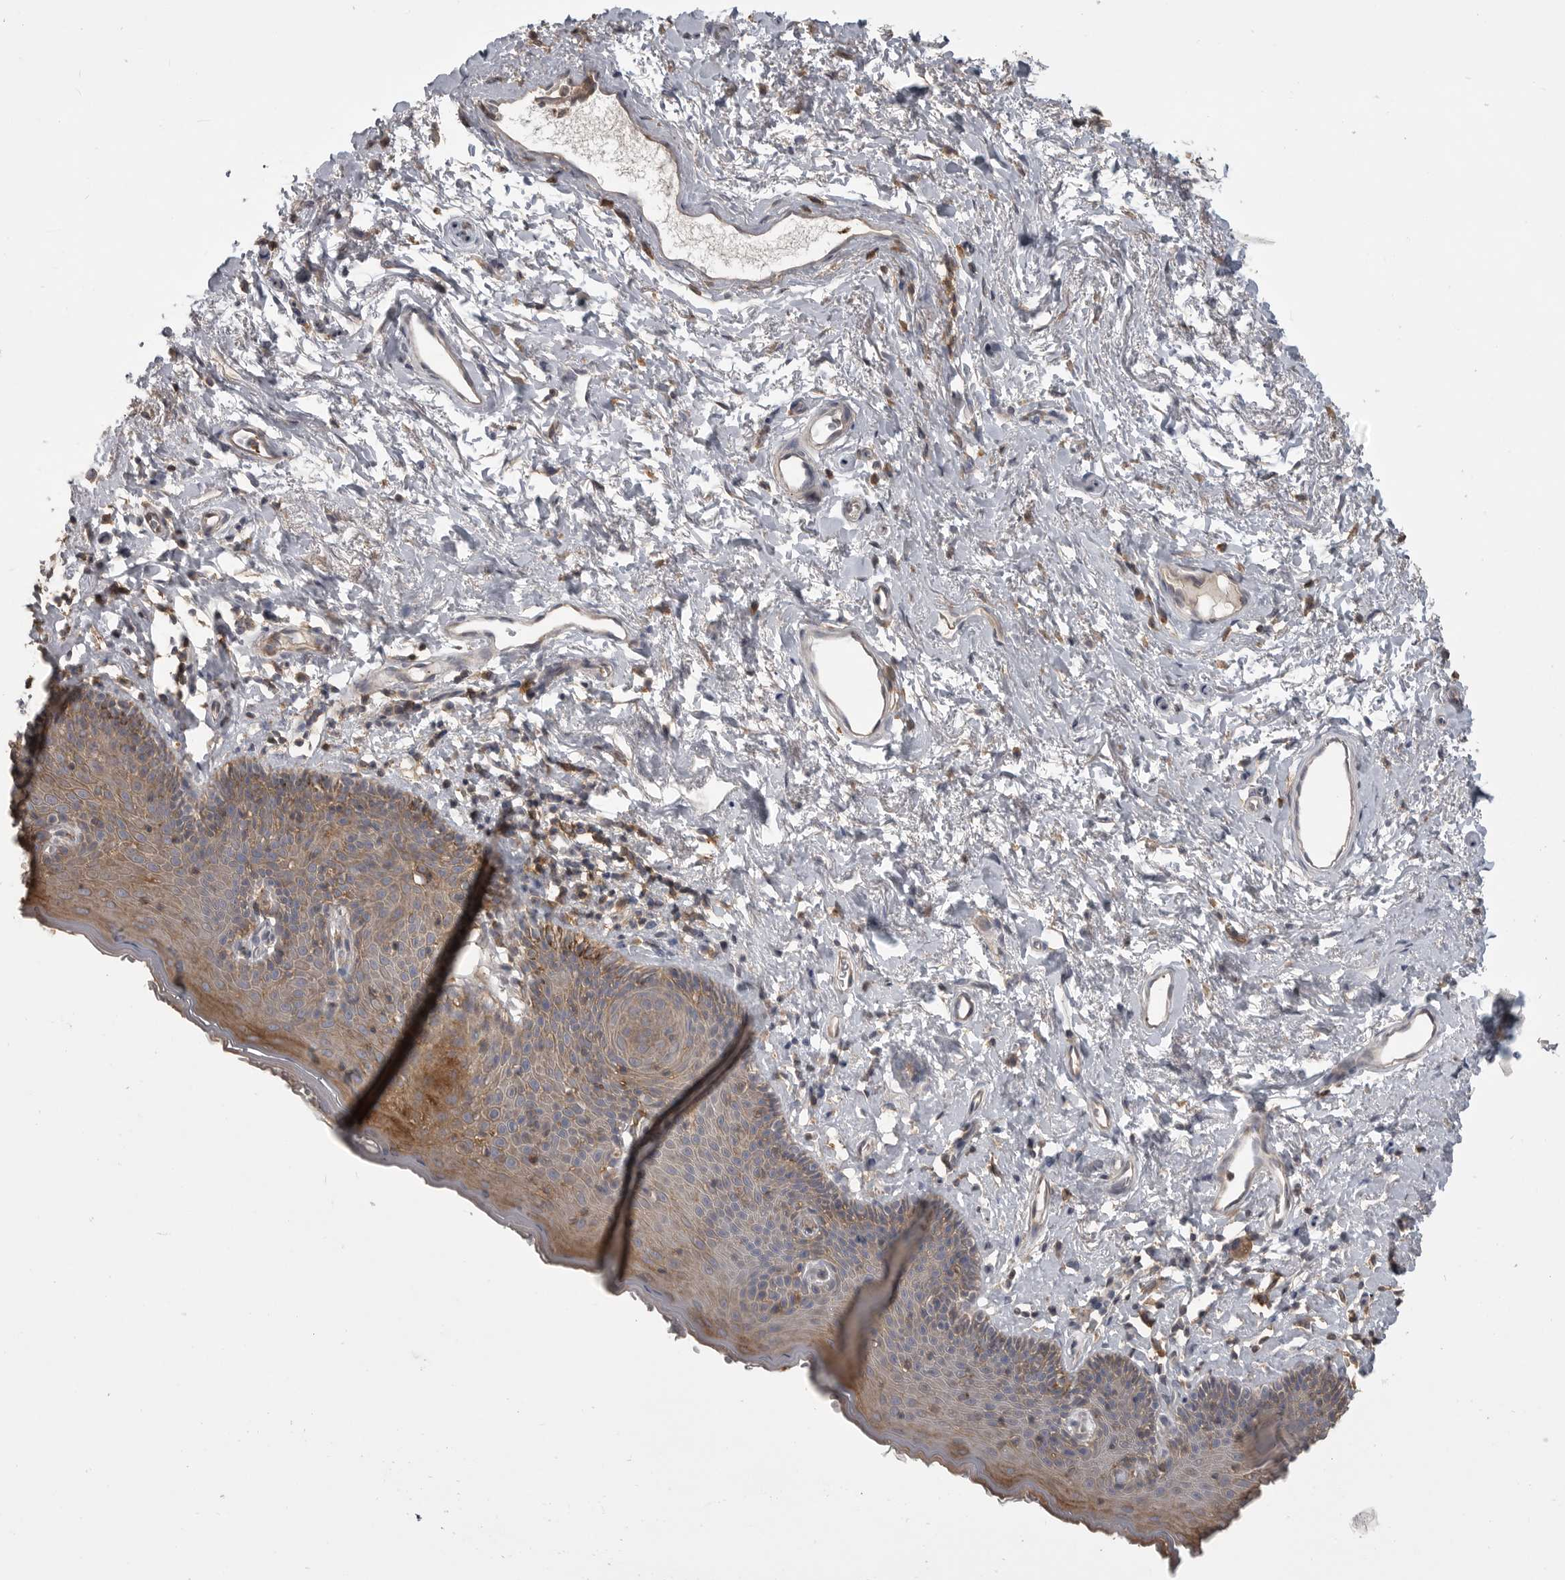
{"staining": {"intensity": "moderate", "quantity": ">75%", "location": "cytoplasmic/membranous"}, "tissue": "skin", "cell_type": "Epidermal cells", "image_type": "normal", "snomed": [{"axis": "morphology", "description": "Normal tissue, NOS"}, {"axis": "topography", "description": "Vulva"}], "caption": "Epidermal cells reveal moderate cytoplasmic/membranous expression in about >75% of cells in unremarkable skin. (brown staining indicates protein expression, while blue staining denotes nuclei).", "gene": "CMTM6", "patient": {"sex": "female", "age": 66}}